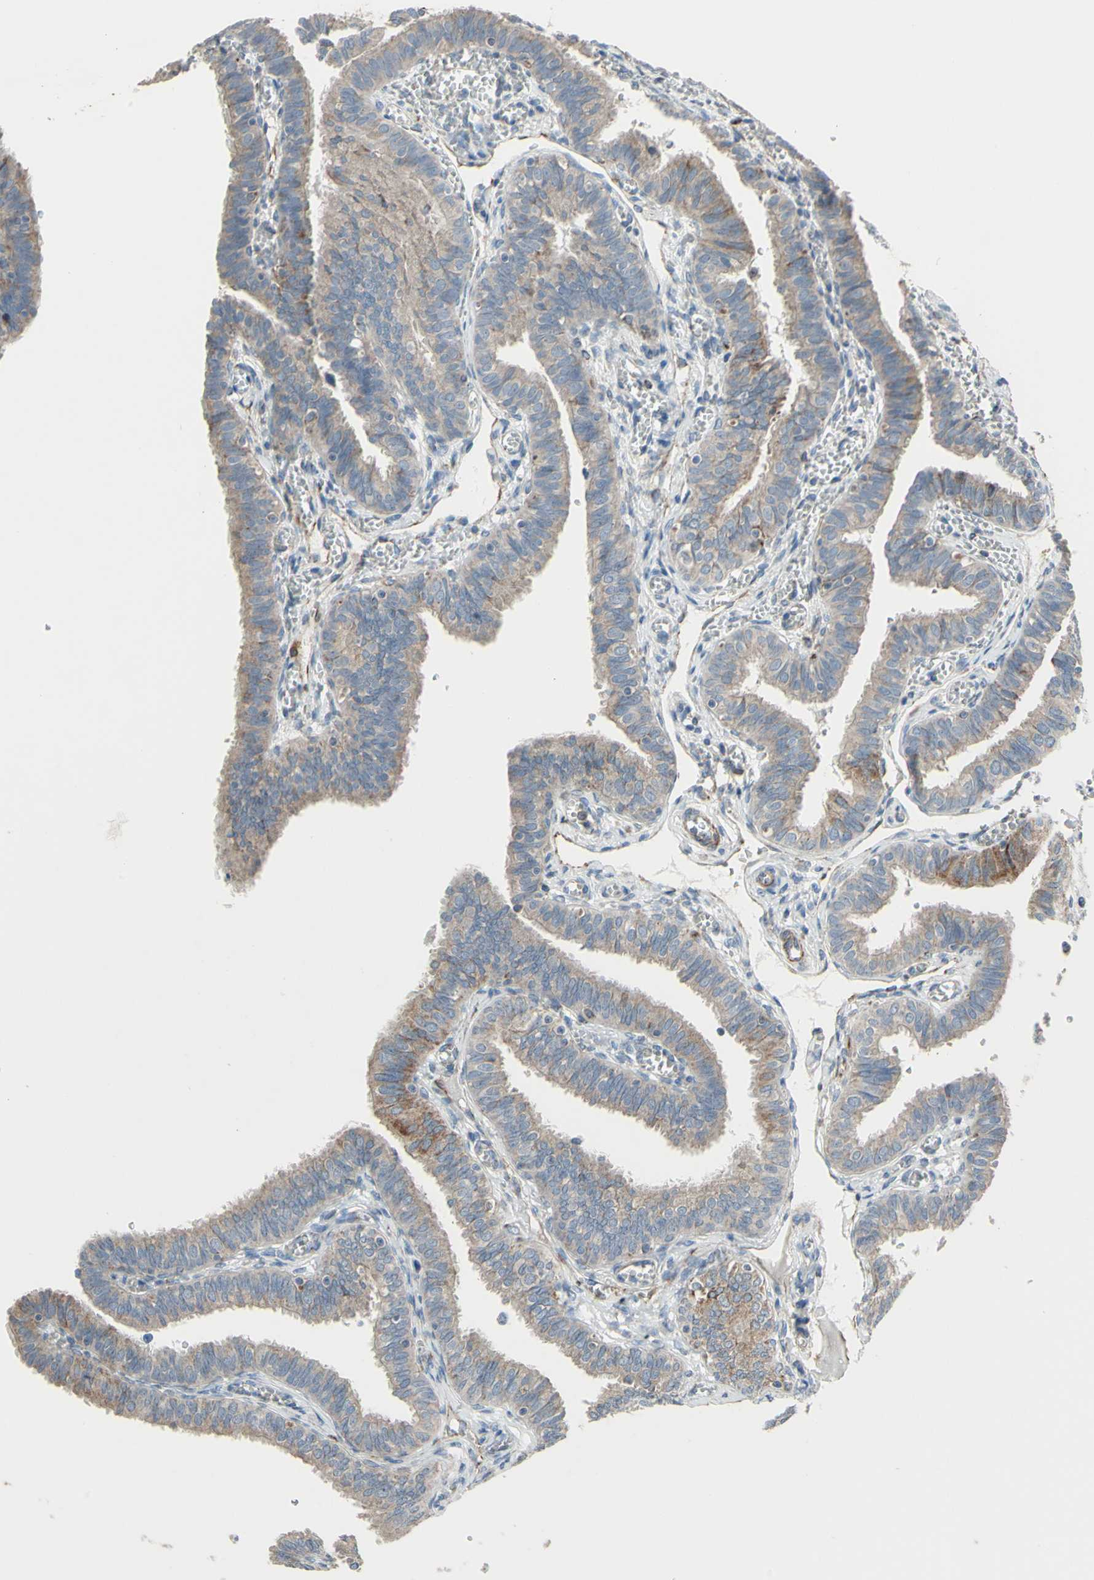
{"staining": {"intensity": "weak", "quantity": "25%-75%", "location": "cytoplasmic/membranous"}, "tissue": "fallopian tube", "cell_type": "Glandular cells", "image_type": "normal", "snomed": [{"axis": "morphology", "description": "Normal tissue, NOS"}, {"axis": "topography", "description": "Fallopian tube"}], "caption": "Fallopian tube stained with immunohistochemistry (IHC) reveals weak cytoplasmic/membranous staining in about 25%-75% of glandular cells. The staining was performed using DAB to visualize the protein expression in brown, while the nuclei were stained in blue with hematoxylin (Magnification: 20x).", "gene": "FAM171B", "patient": {"sex": "female", "age": 46}}